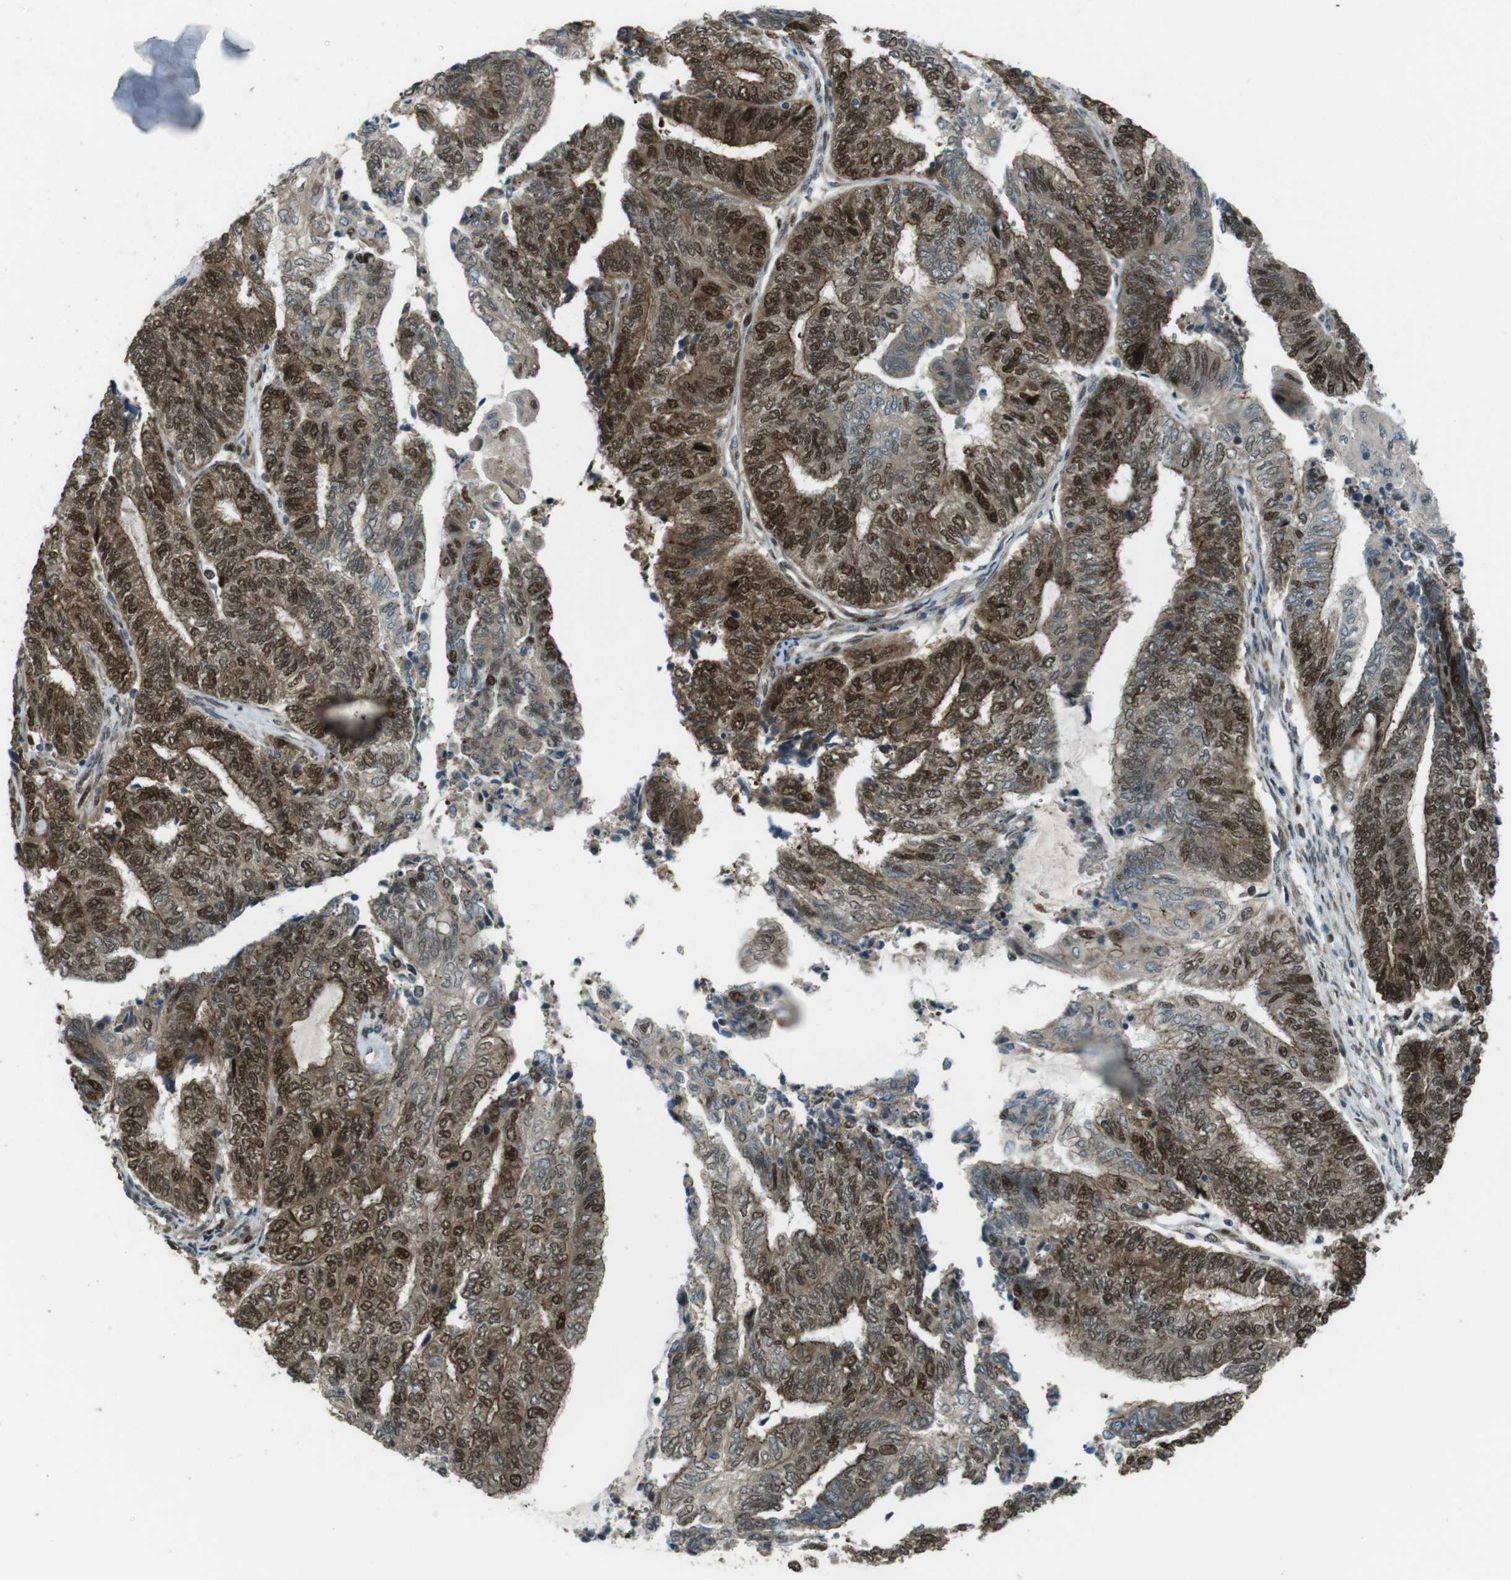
{"staining": {"intensity": "moderate", "quantity": "25%-75%", "location": "nuclear"}, "tissue": "endometrial cancer", "cell_type": "Tumor cells", "image_type": "cancer", "snomed": [{"axis": "morphology", "description": "Adenocarcinoma, NOS"}, {"axis": "topography", "description": "Uterus"}, {"axis": "topography", "description": "Endometrium"}], "caption": "The image reveals a brown stain indicating the presence of a protein in the nuclear of tumor cells in endometrial cancer (adenocarcinoma). (IHC, brightfield microscopy, high magnification).", "gene": "ZNF330", "patient": {"sex": "female", "age": 70}}